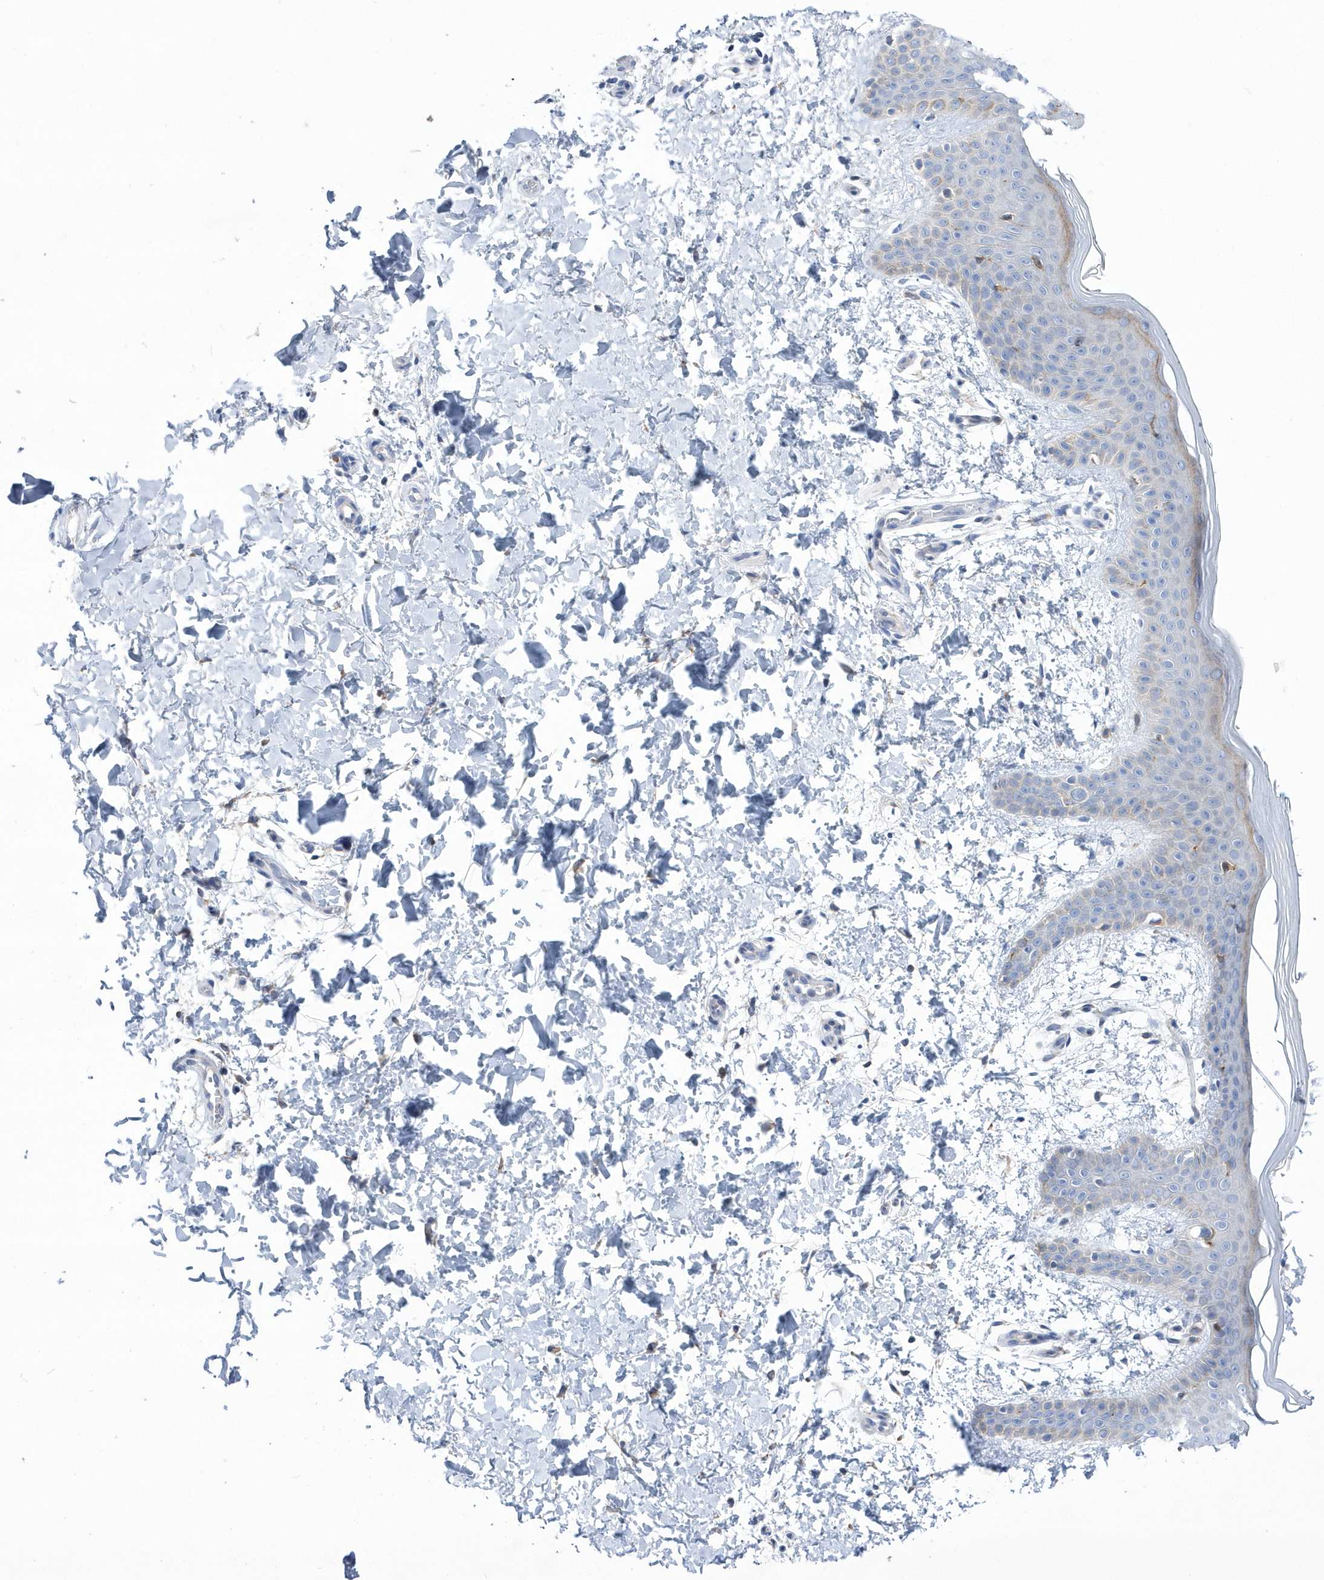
{"staining": {"intensity": "negative", "quantity": "none", "location": "none"}, "tissue": "skin", "cell_type": "Fibroblasts", "image_type": "normal", "snomed": [{"axis": "morphology", "description": "Normal tissue, NOS"}, {"axis": "topography", "description": "Skin"}], "caption": "Human skin stained for a protein using IHC reveals no staining in fibroblasts.", "gene": "MED31", "patient": {"sex": "male", "age": 36}}